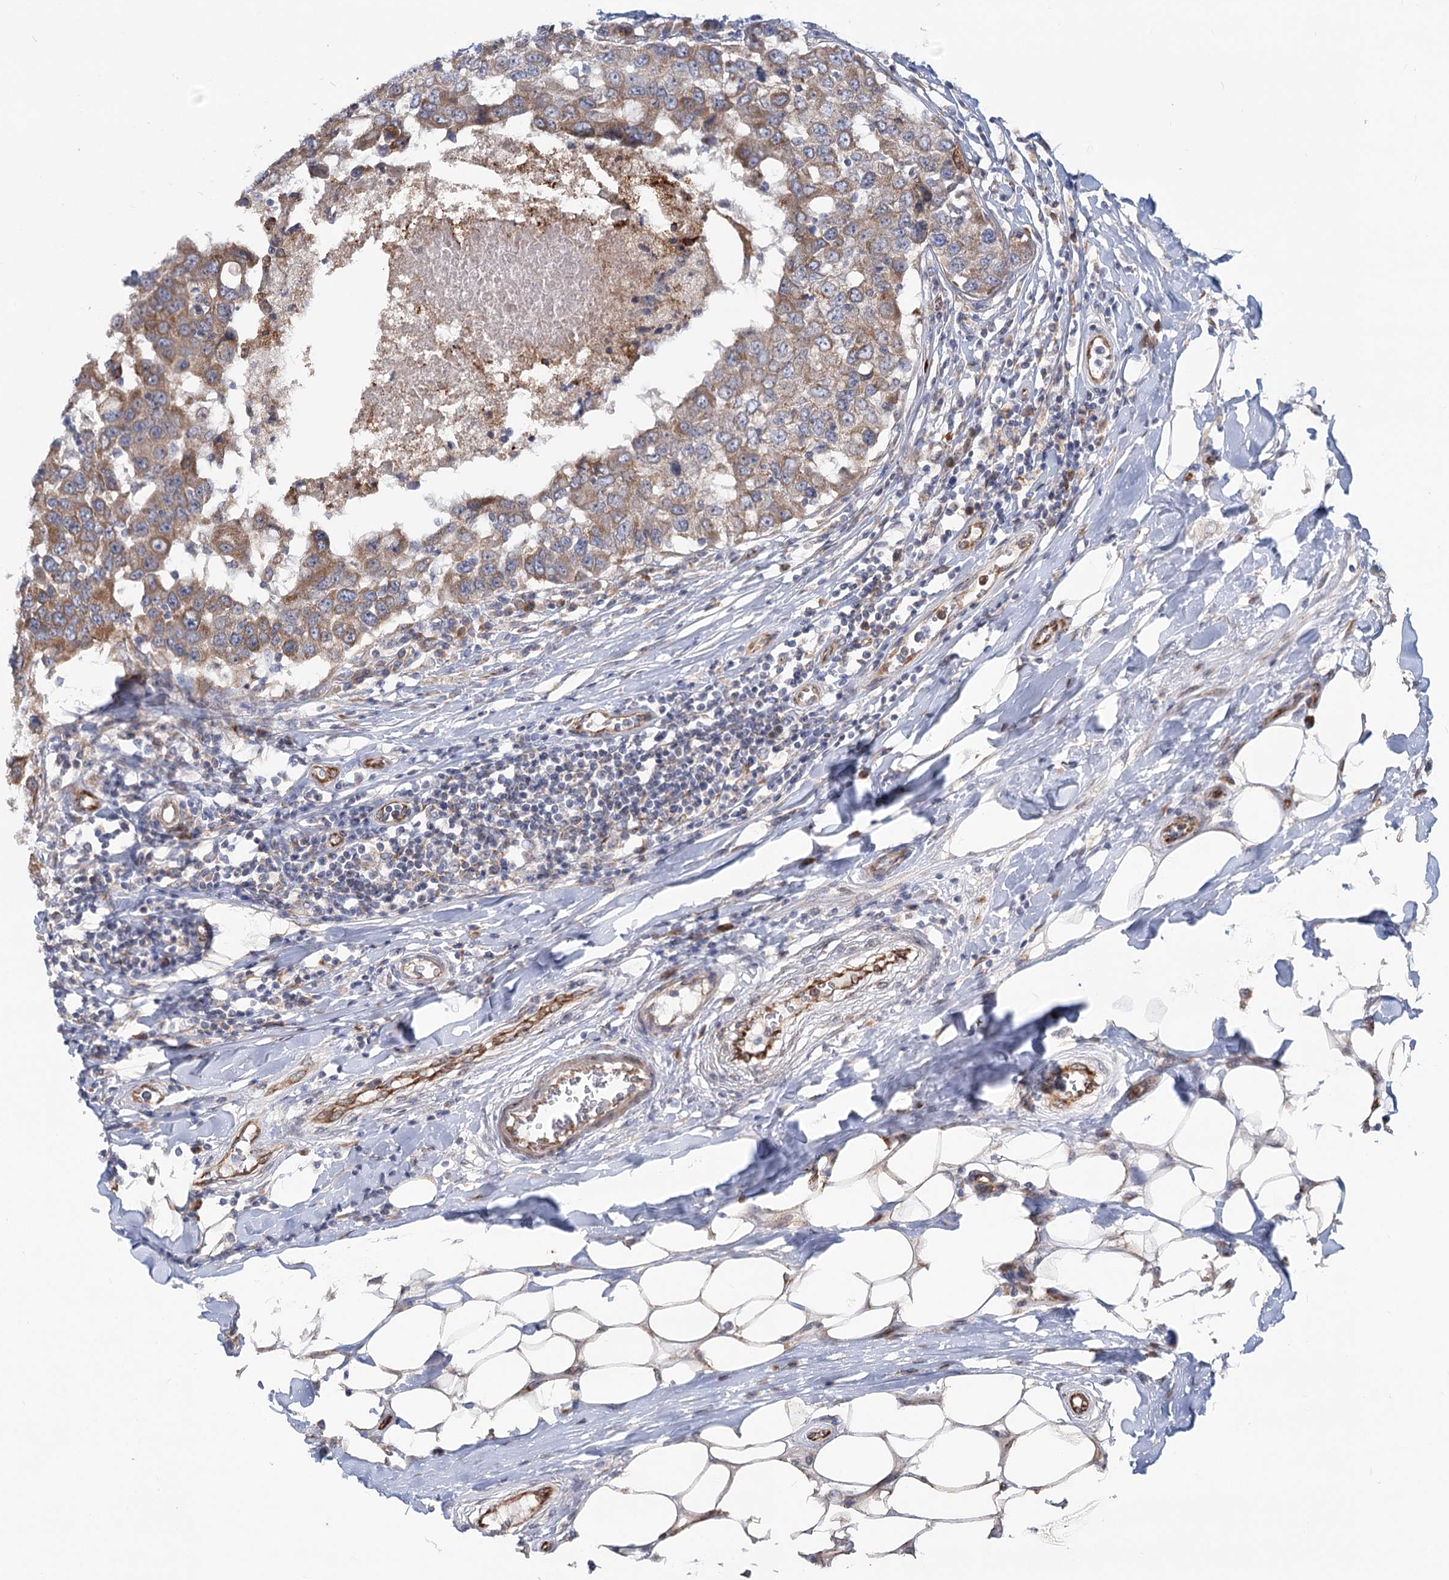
{"staining": {"intensity": "moderate", "quantity": "25%-75%", "location": "cytoplasmic/membranous"}, "tissue": "breast cancer", "cell_type": "Tumor cells", "image_type": "cancer", "snomed": [{"axis": "morphology", "description": "Duct carcinoma"}, {"axis": "topography", "description": "Breast"}], "caption": "Immunohistochemical staining of human breast cancer displays medium levels of moderate cytoplasmic/membranous staining in about 25%-75% of tumor cells.", "gene": "CIB4", "patient": {"sex": "female", "age": 27}}